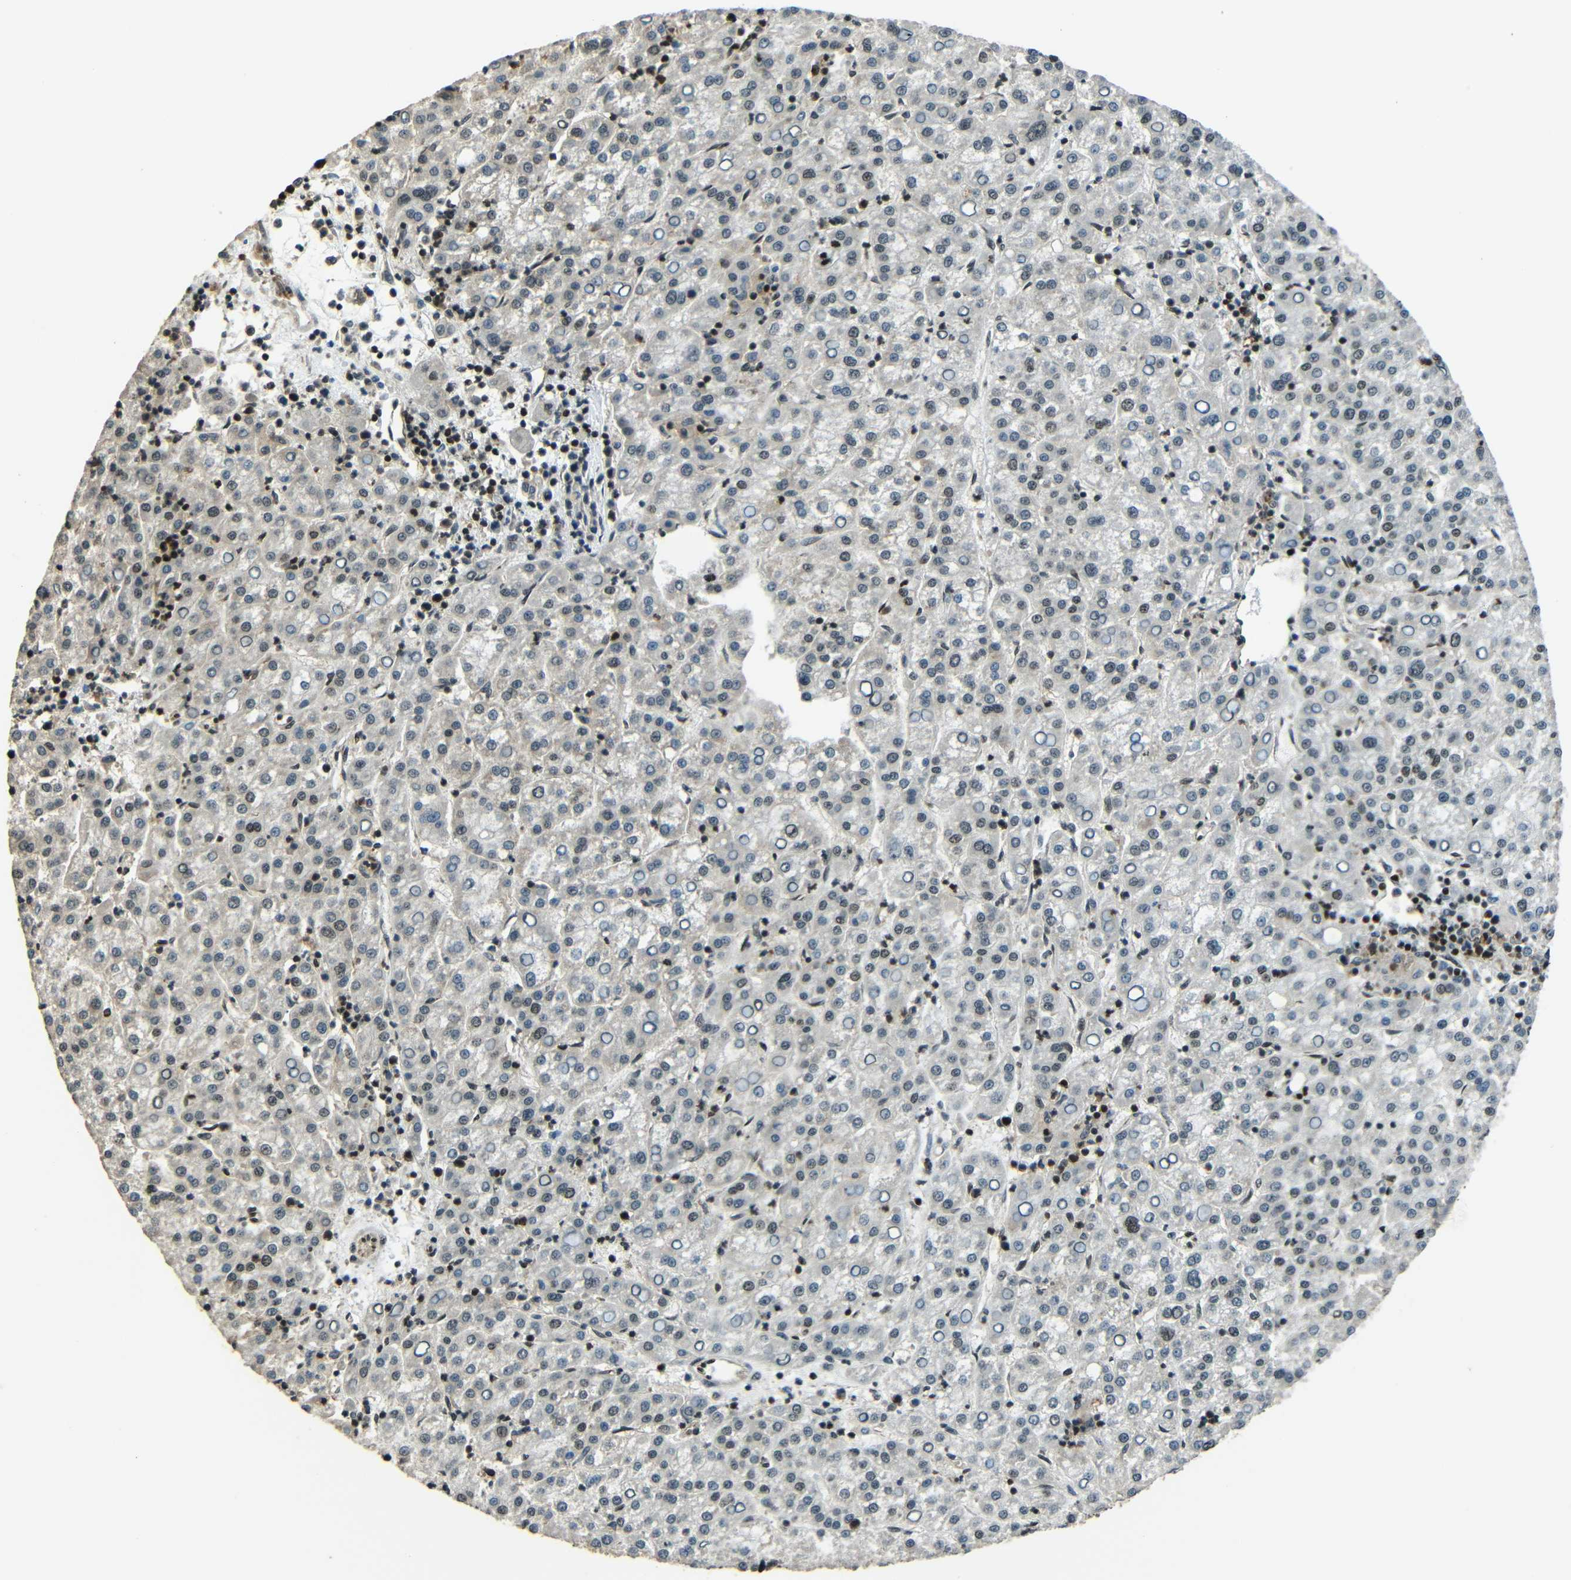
{"staining": {"intensity": "weak", "quantity": "<25%", "location": "nuclear"}, "tissue": "liver cancer", "cell_type": "Tumor cells", "image_type": "cancer", "snomed": [{"axis": "morphology", "description": "Carcinoma, Hepatocellular, NOS"}, {"axis": "topography", "description": "Liver"}], "caption": "Liver hepatocellular carcinoma was stained to show a protein in brown. There is no significant positivity in tumor cells. (IHC, brightfield microscopy, high magnification).", "gene": "PSIP1", "patient": {"sex": "female", "age": 58}}